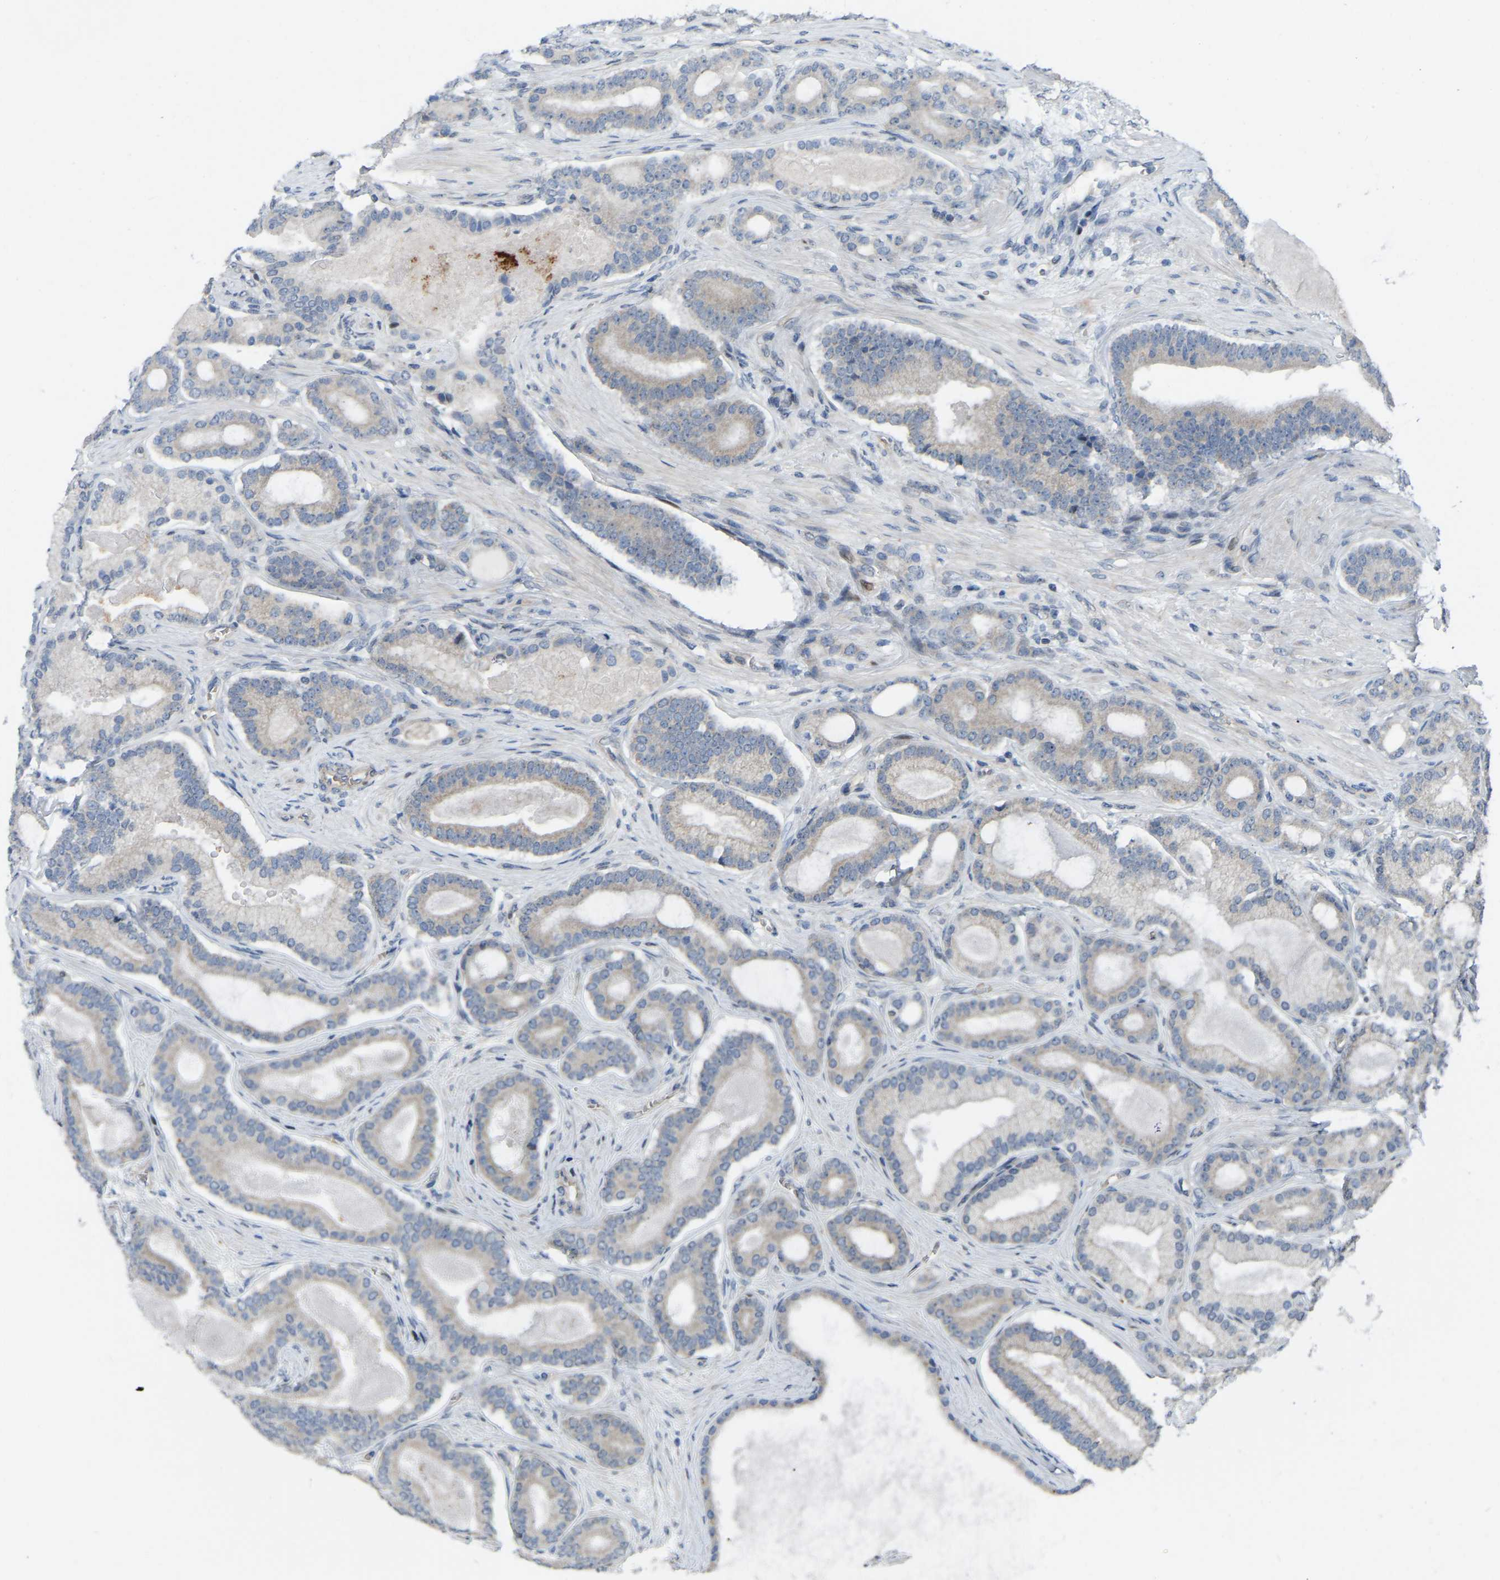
{"staining": {"intensity": "weak", "quantity": "<25%", "location": "cytoplasmic/membranous"}, "tissue": "prostate cancer", "cell_type": "Tumor cells", "image_type": "cancer", "snomed": [{"axis": "morphology", "description": "Adenocarcinoma, High grade"}, {"axis": "topography", "description": "Prostate"}], "caption": "The immunohistochemistry photomicrograph has no significant expression in tumor cells of prostate cancer (adenocarcinoma (high-grade)) tissue. (Stains: DAB (3,3'-diaminobenzidine) immunohistochemistry with hematoxylin counter stain, Microscopy: brightfield microscopy at high magnification).", "gene": "C21orf91", "patient": {"sex": "male", "age": 60}}